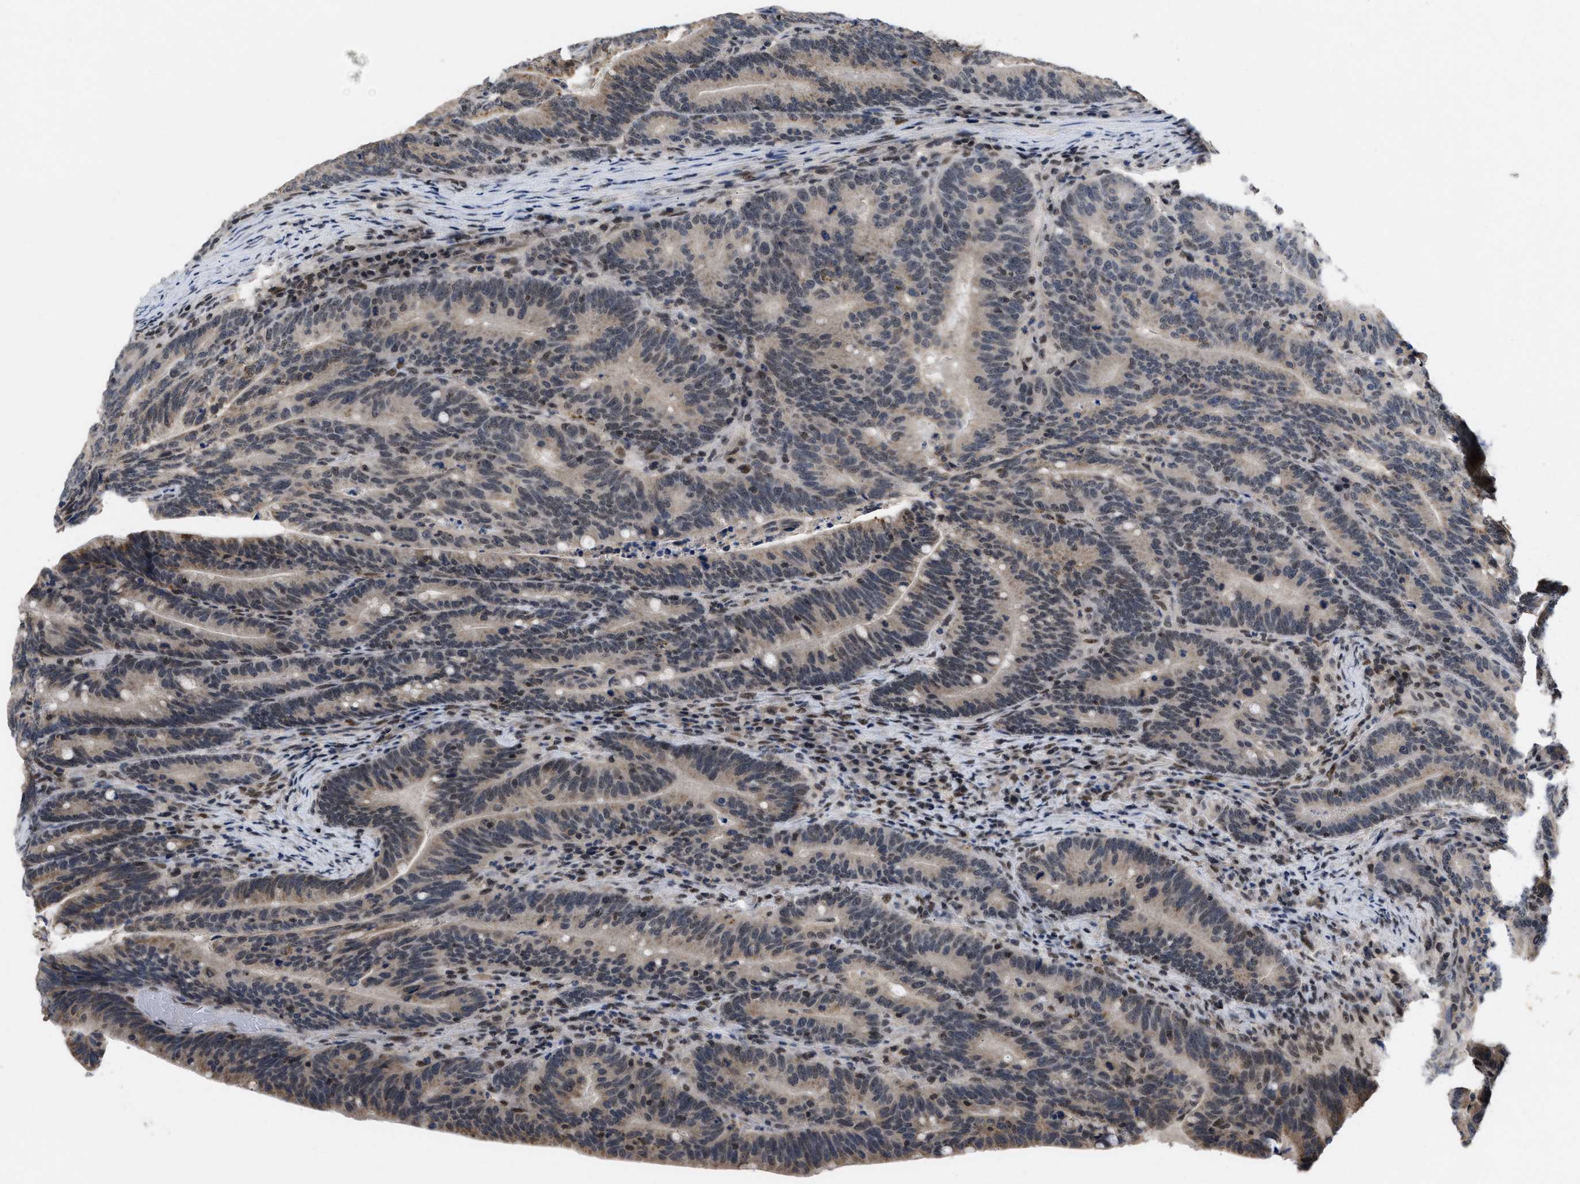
{"staining": {"intensity": "weak", "quantity": "25%-75%", "location": "nuclear"}, "tissue": "colorectal cancer", "cell_type": "Tumor cells", "image_type": "cancer", "snomed": [{"axis": "morphology", "description": "Adenocarcinoma, NOS"}, {"axis": "topography", "description": "Colon"}], "caption": "A brown stain shows weak nuclear expression of a protein in colorectal cancer tumor cells.", "gene": "ZNF346", "patient": {"sex": "female", "age": 66}}